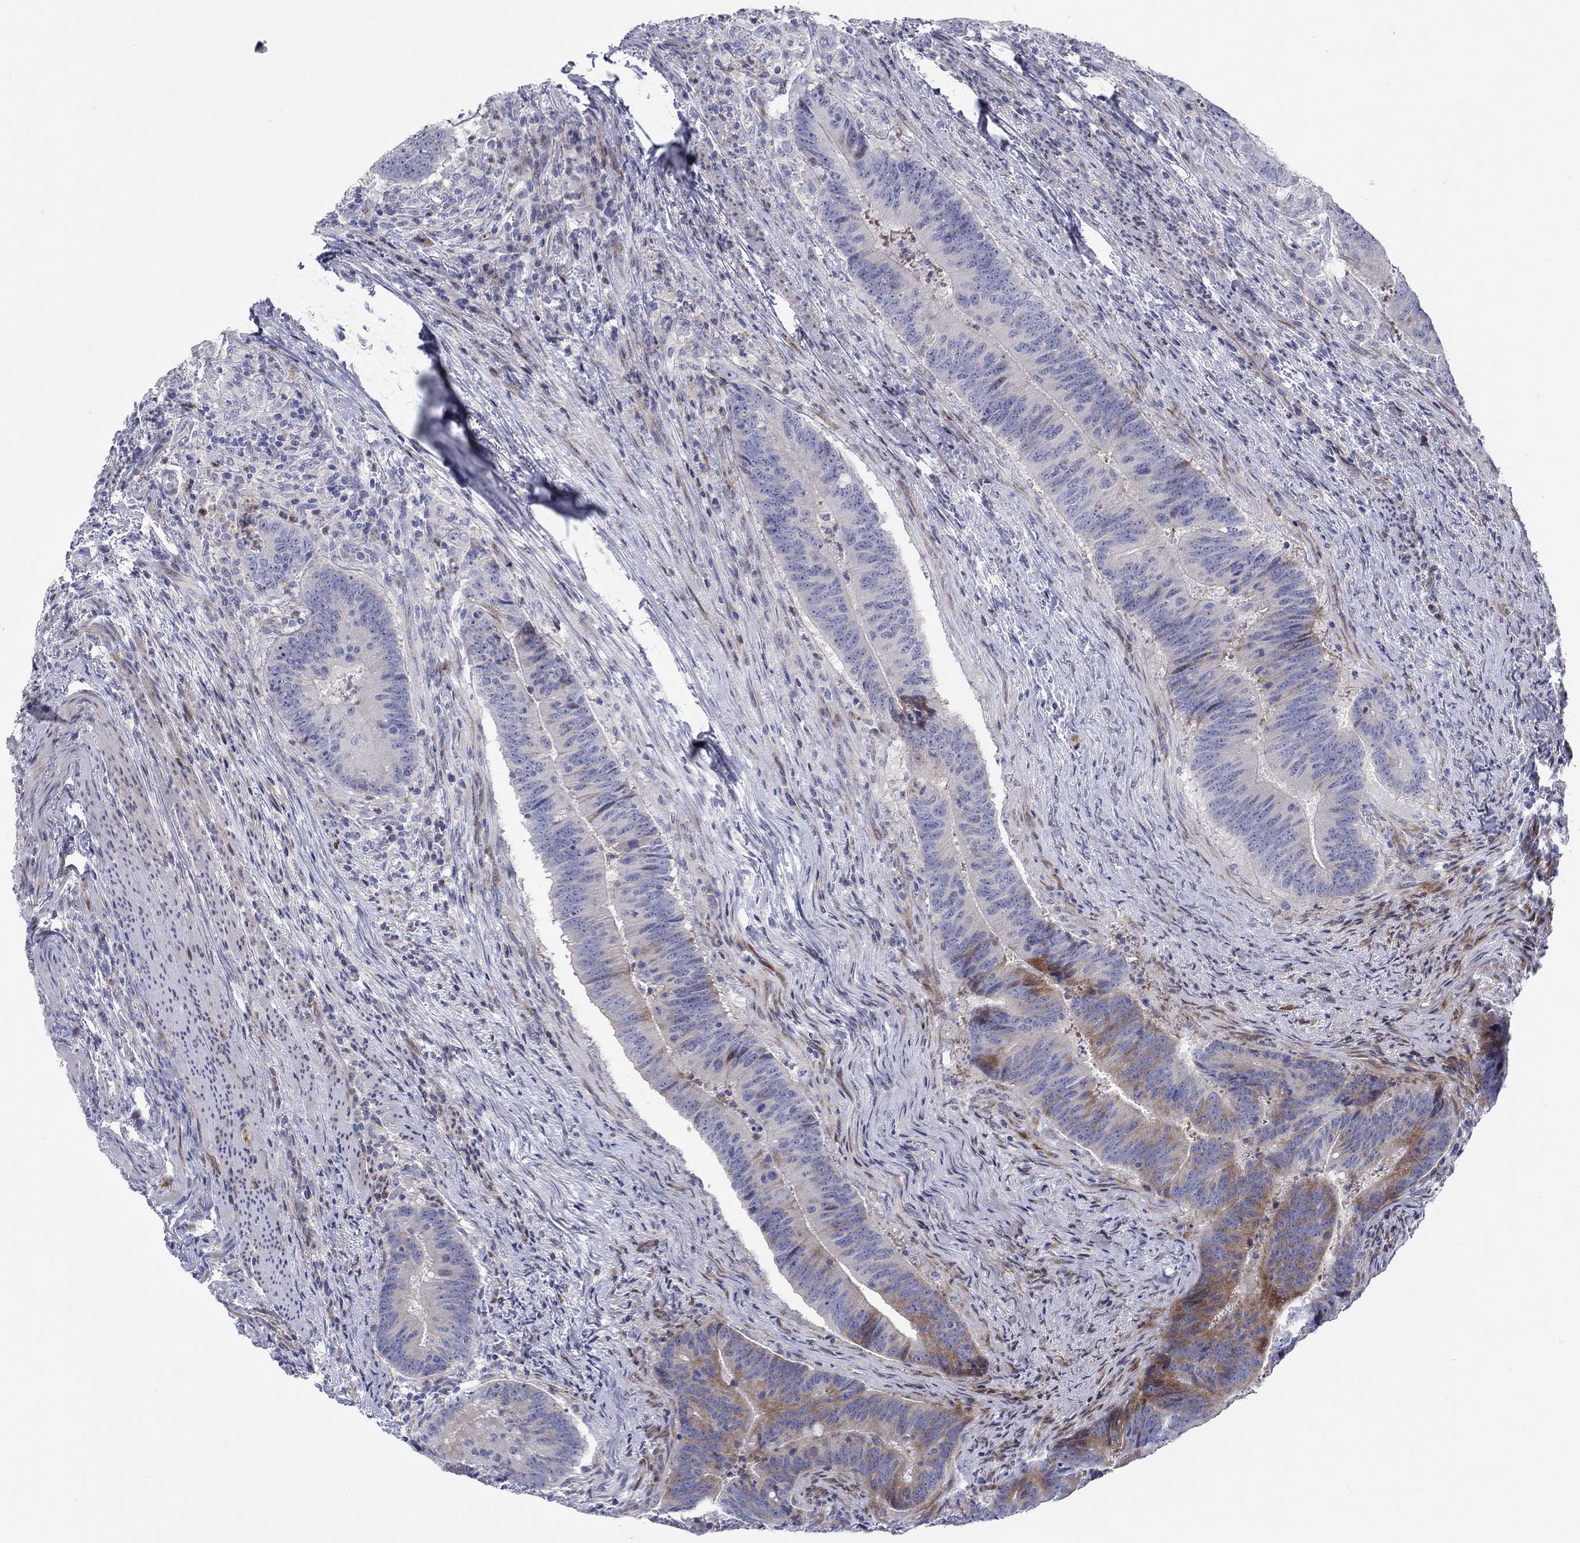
{"staining": {"intensity": "moderate", "quantity": "<25%", "location": "cytoplasmic/membranous"}, "tissue": "colorectal cancer", "cell_type": "Tumor cells", "image_type": "cancer", "snomed": [{"axis": "morphology", "description": "Adenocarcinoma, NOS"}, {"axis": "topography", "description": "Colon"}], "caption": "Colorectal cancer (adenocarcinoma) stained with a protein marker reveals moderate staining in tumor cells.", "gene": "ARHGAP36", "patient": {"sex": "female", "age": 87}}